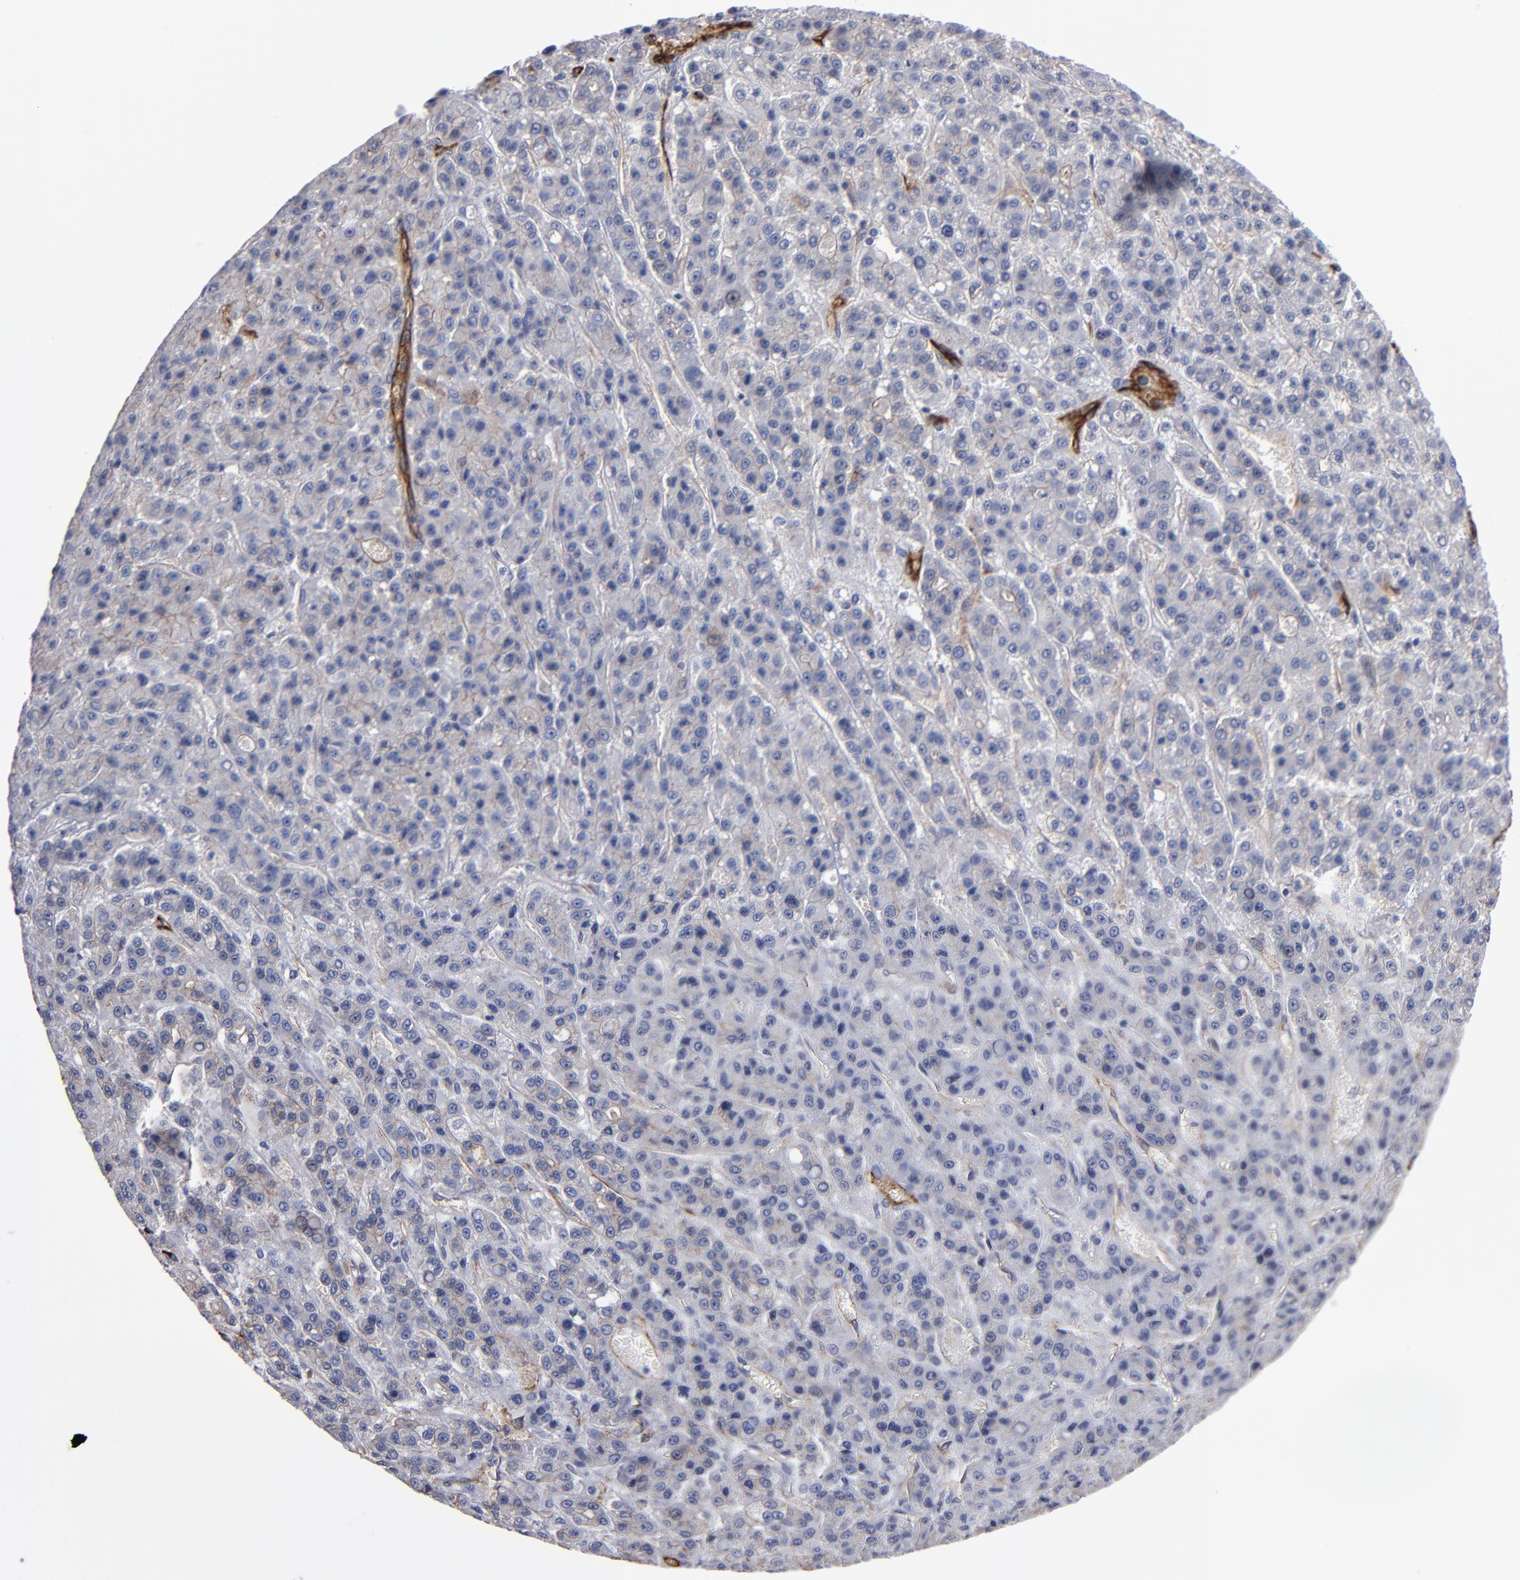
{"staining": {"intensity": "weak", "quantity": "<25%", "location": "cytoplasmic/membranous"}, "tissue": "liver cancer", "cell_type": "Tumor cells", "image_type": "cancer", "snomed": [{"axis": "morphology", "description": "Carcinoma, Hepatocellular, NOS"}, {"axis": "topography", "description": "Liver"}], "caption": "The histopathology image reveals no significant expression in tumor cells of hepatocellular carcinoma (liver).", "gene": "TM4SF1", "patient": {"sex": "male", "age": 70}}